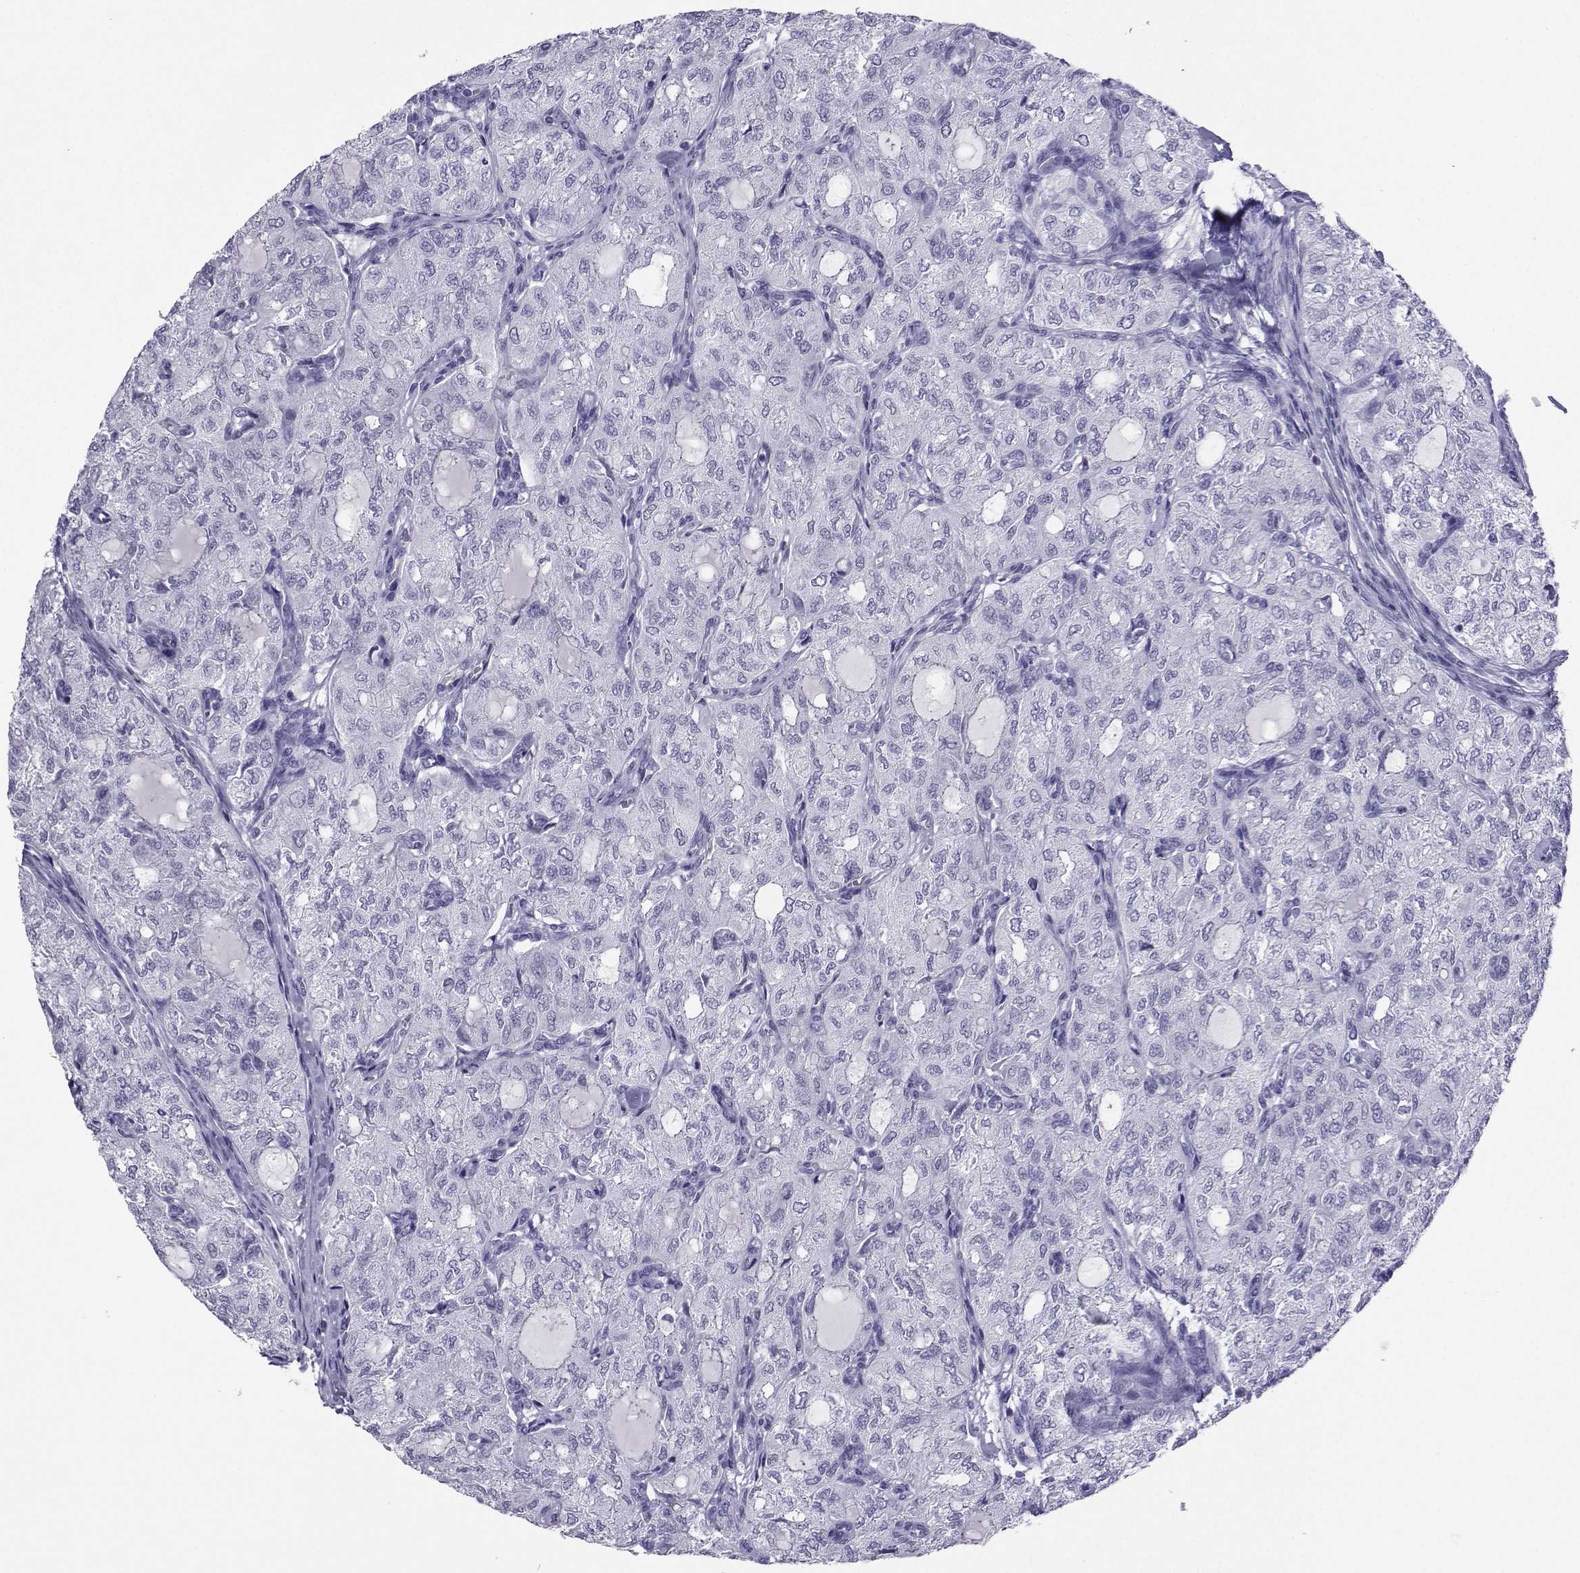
{"staining": {"intensity": "negative", "quantity": "none", "location": "none"}, "tissue": "thyroid cancer", "cell_type": "Tumor cells", "image_type": "cancer", "snomed": [{"axis": "morphology", "description": "Follicular adenoma carcinoma, NOS"}, {"axis": "topography", "description": "Thyroid gland"}], "caption": "A histopathology image of human thyroid cancer is negative for staining in tumor cells.", "gene": "LORICRIN", "patient": {"sex": "male", "age": 75}}